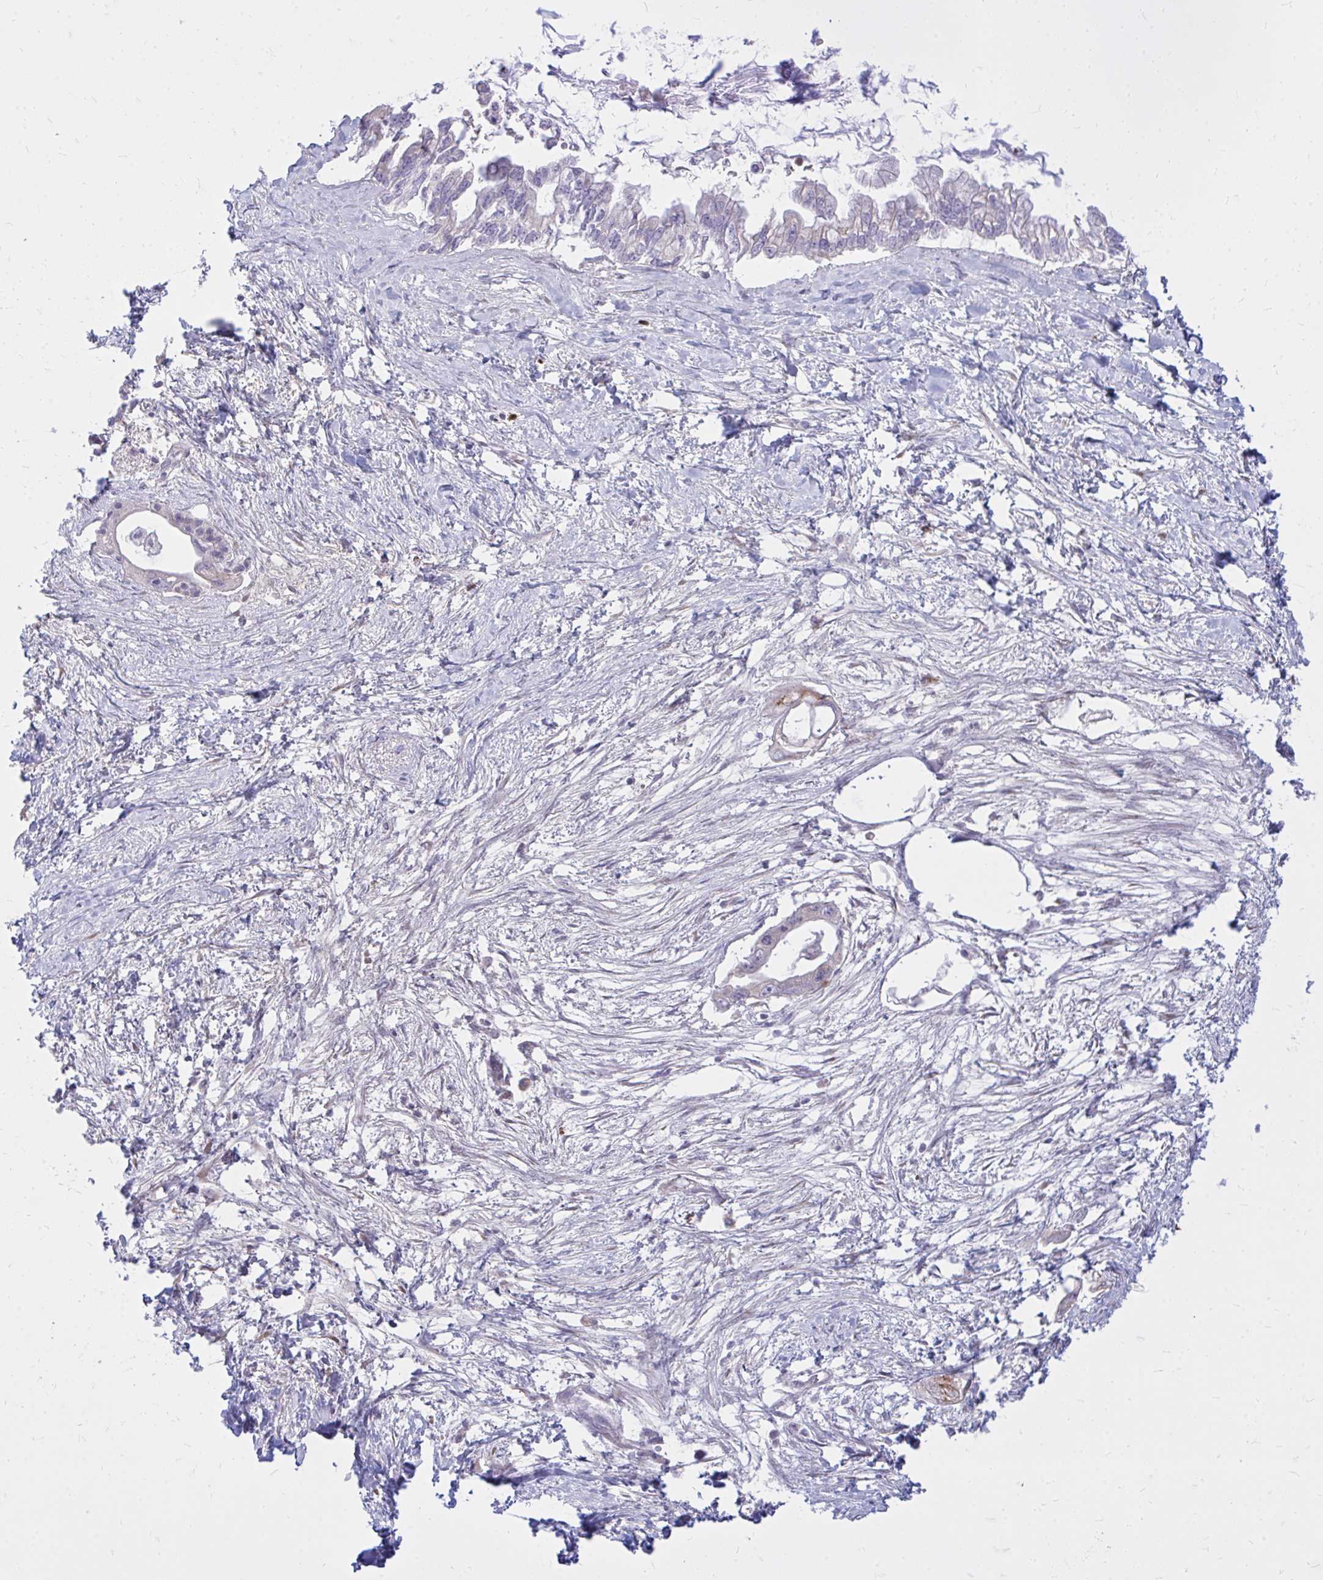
{"staining": {"intensity": "negative", "quantity": "none", "location": "none"}, "tissue": "pancreatic cancer", "cell_type": "Tumor cells", "image_type": "cancer", "snomed": [{"axis": "morphology", "description": "Adenocarcinoma, NOS"}, {"axis": "topography", "description": "Pancreas"}], "caption": "Tumor cells show no significant positivity in adenocarcinoma (pancreatic). (DAB immunohistochemistry (IHC), high magnification).", "gene": "RAB6B", "patient": {"sex": "male", "age": 61}}